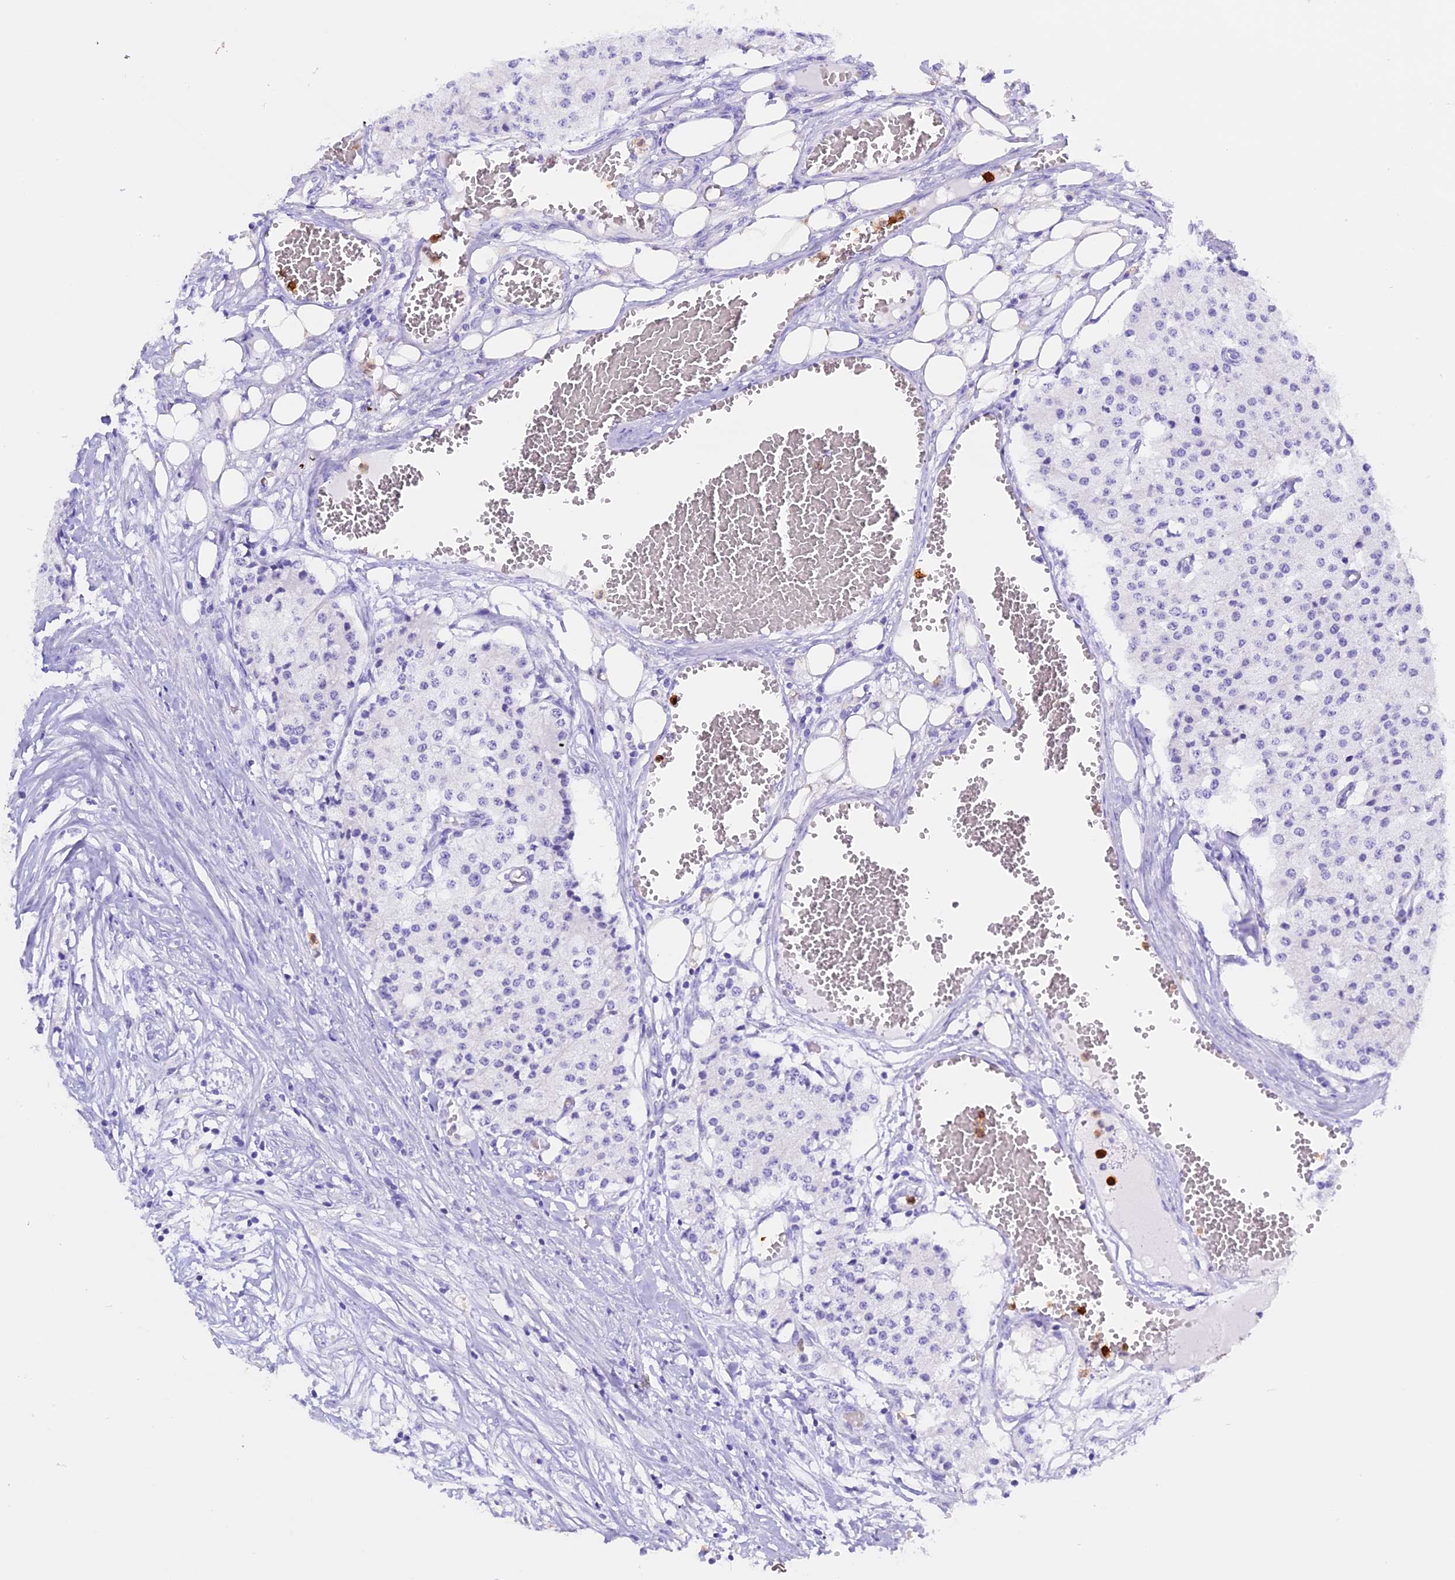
{"staining": {"intensity": "negative", "quantity": "none", "location": "none"}, "tissue": "carcinoid", "cell_type": "Tumor cells", "image_type": "cancer", "snomed": [{"axis": "morphology", "description": "Carcinoid, malignant, NOS"}, {"axis": "topography", "description": "Colon"}], "caption": "Immunohistochemistry of human carcinoid displays no positivity in tumor cells.", "gene": "CLC", "patient": {"sex": "female", "age": 52}}